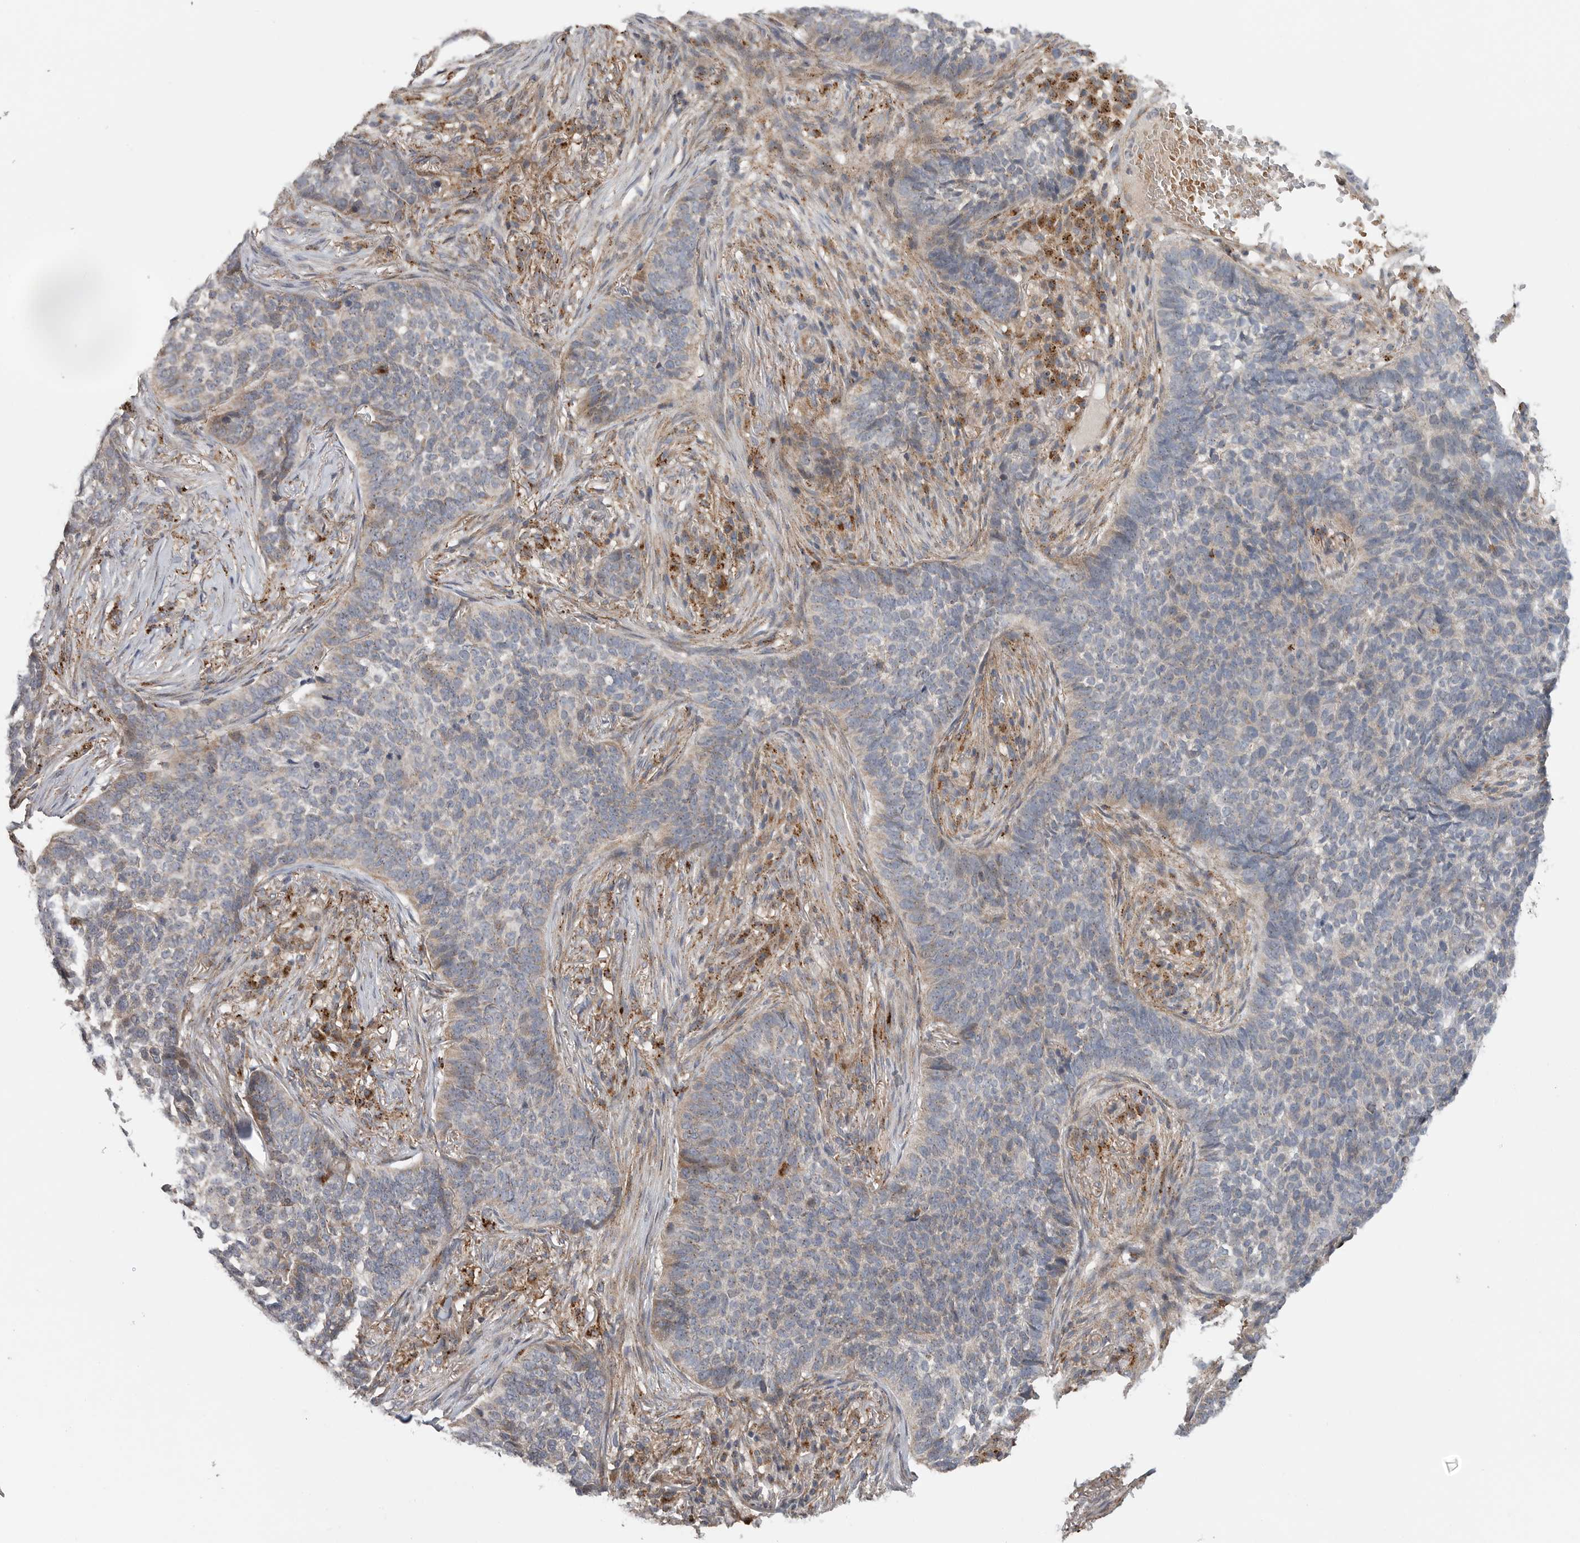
{"staining": {"intensity": "weak", "quantity": "<25%", "location": "cytoplasmic/membranous"}, "tissue": "skin cancer", "cell_type": "Tumor cells", "image_type": "cancer", "snomed": [{"axis": "morphology", "description": "Basal cell carcinoma"}, {"axis": "topography", "description": "Skin"}], "caption": "Immunohistochemistry image of neoplastic tissue: skin cancer stained with DAB shows no significant protein positivity in tumor cells.", "gene": "GALNS", "patient": {"sex": "male", "age": 85}}